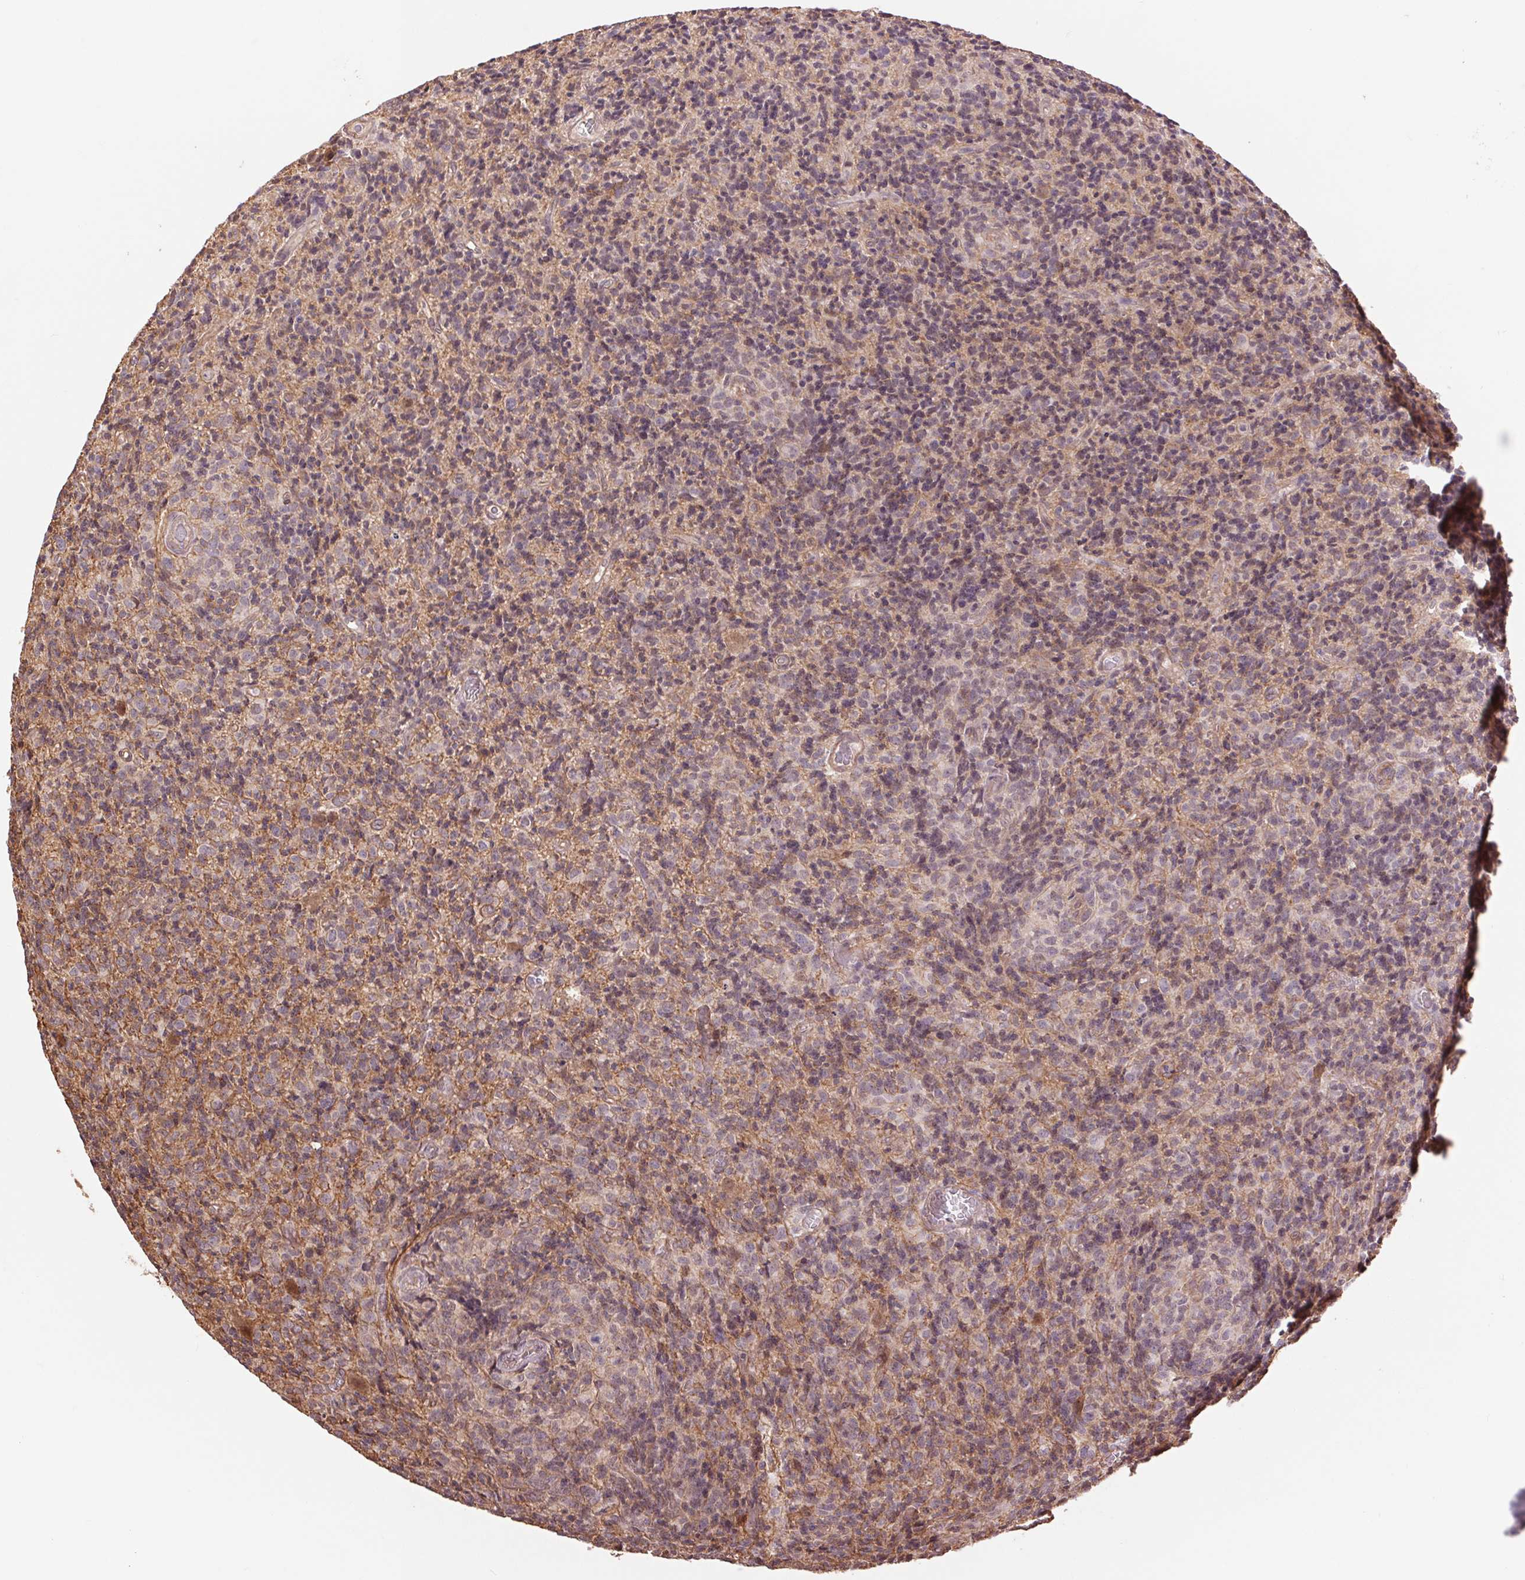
{"staining": {"intensity": "negative", "quantity": "none", "location": "none"}, "tissue": "glioma", "cell_type": "Tumor cells", "image_type": "cancer", "snomed": [{"axis": "morphology", "description": "Glioma, malignant, High grade"}, {"axis": "topography", "description": "Brain"}], "caption": "IHC micrograph of malignant high-grade glioma stained for a protein (brown), which exhibits no staining in tumor cells. (DAB (3,3'-diaminobenzidine) IHC, high magnification).", "gene": "PALM", "patient": {"sex": "male", "age": 76}}